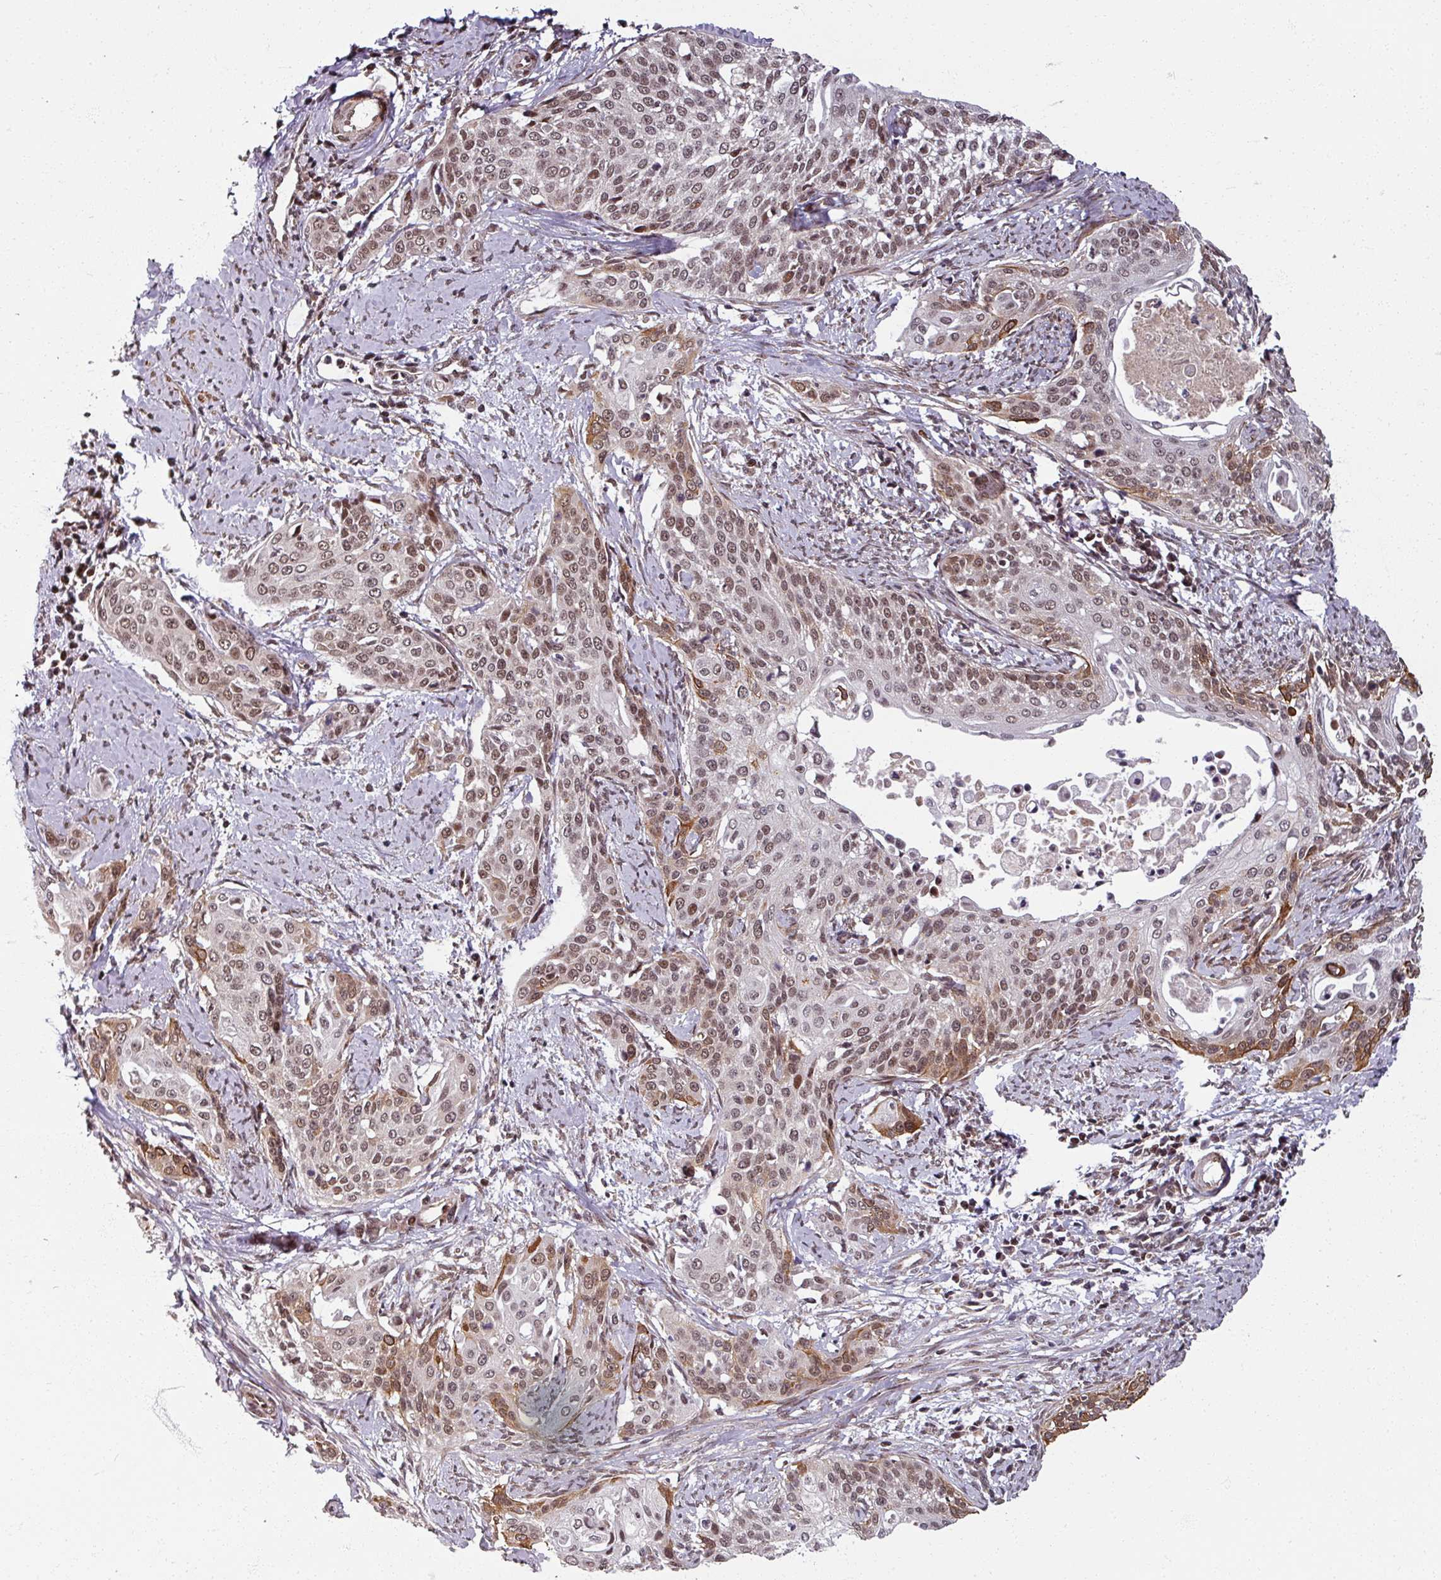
{"staining": {"intensity": "moderate", "quantity": ">75%", "location": "nuclear"}, "tissue": "cervical cancer", "cell_type": "Tumor cells", "image_type": "cancer", "snomed": [{"axis": "morphology", "description": "Squamous cell carcinoma, NOS"}, {"axis": "topography", "description": "Cervix"}], "caption": "Immunohistochemical staining of human cervical cancer displays medium levels of moderate nuclear protein expression in approximately >75% of tumor cells.", "gene": "SWI5", "patient": {"sex": "female", "age": 44}}